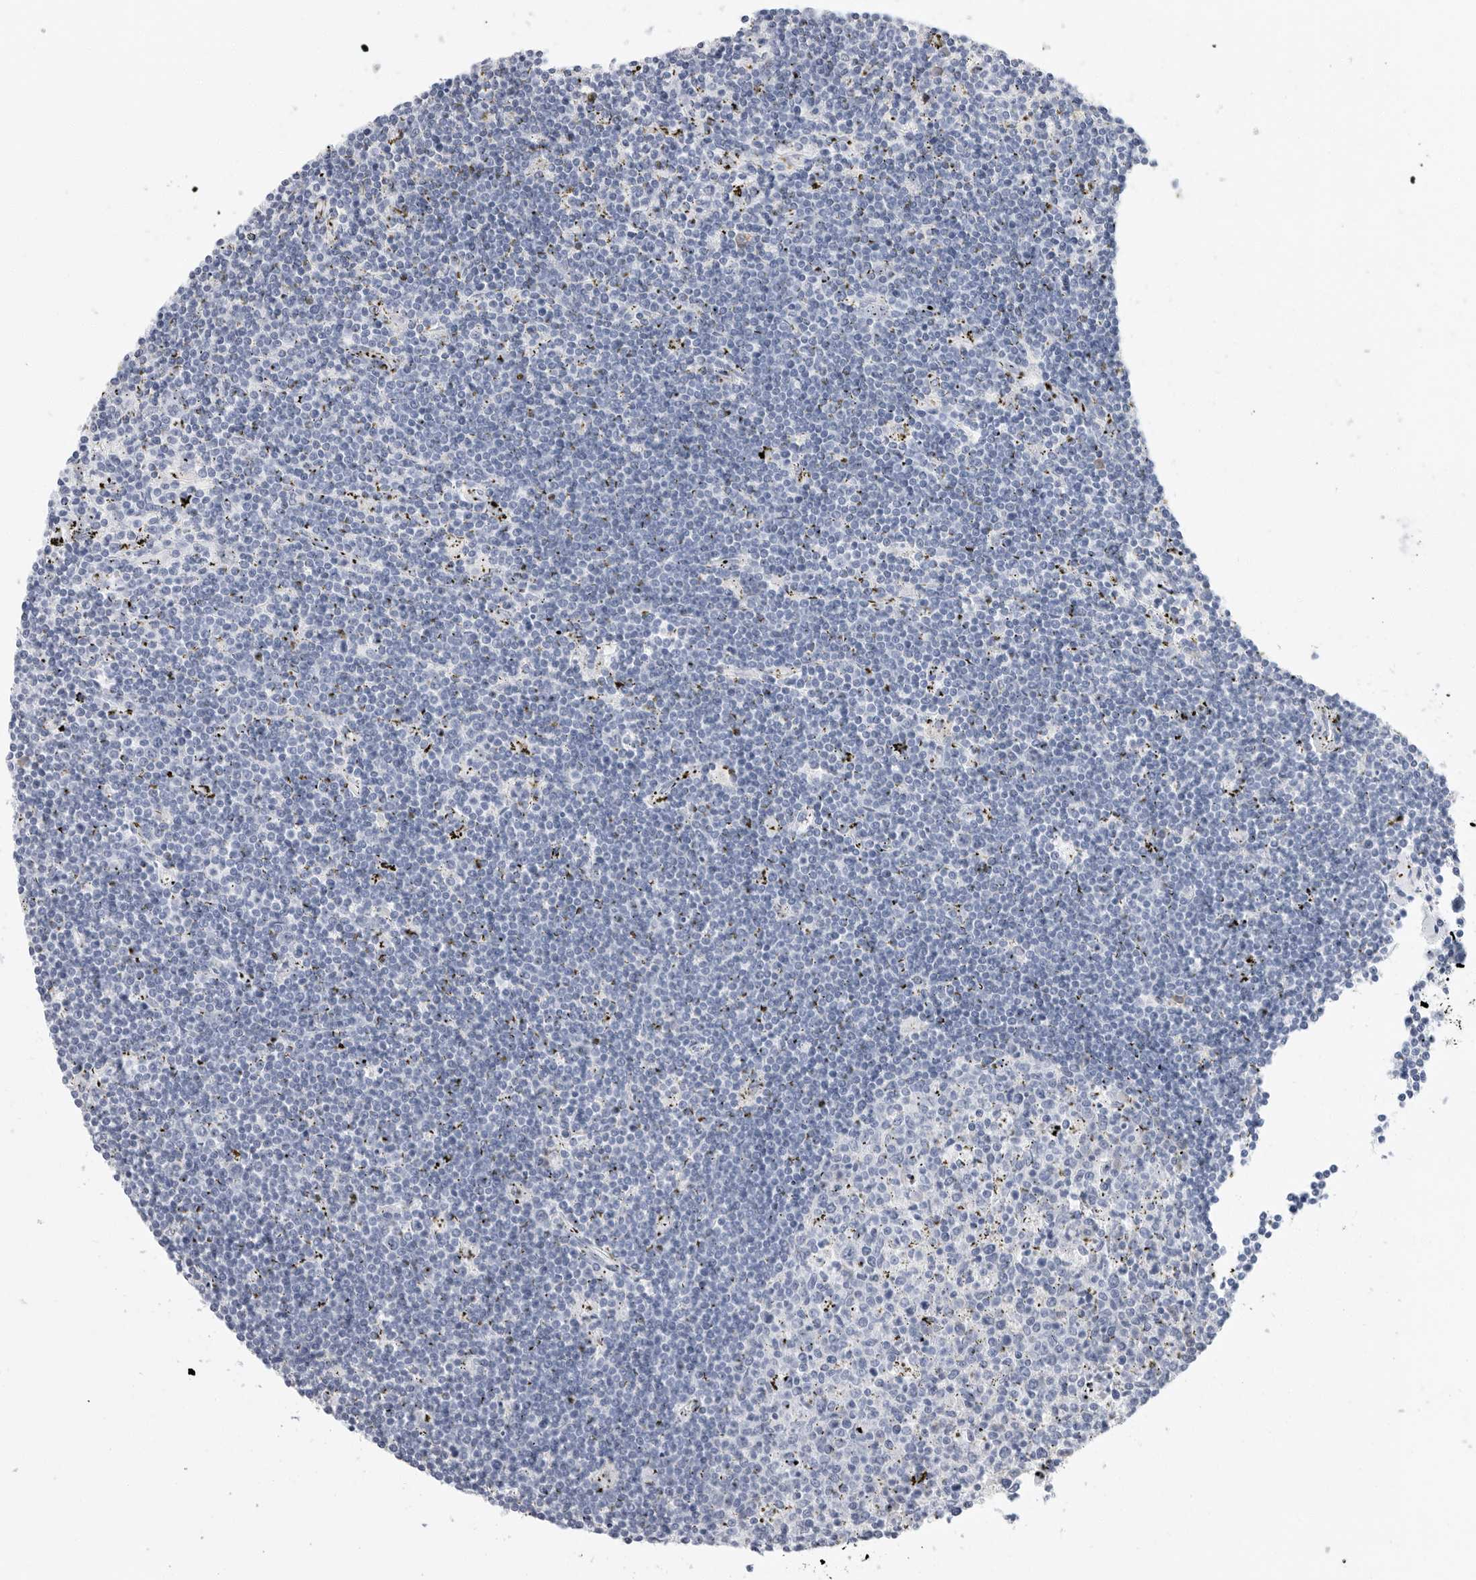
{"staining": {"intensity": "negative", "quantity": "none", "location": "none"}, "tissue": "lymphoma", "cell_type": "Tumor cells", "image_type": "cancer", "snomed": [{"axis": "morphology", "description": "Malignant lymphoma, non-Hodgkin's type, Low grade"}, {"axis": "topography", "description": "Spleen"}], "caption": "Micrograph shows no protein positivity in tumor cells of lymphoma tissue.", "gene": "ARHGEF10", "patient": {"sex": "male", "age": 76}}